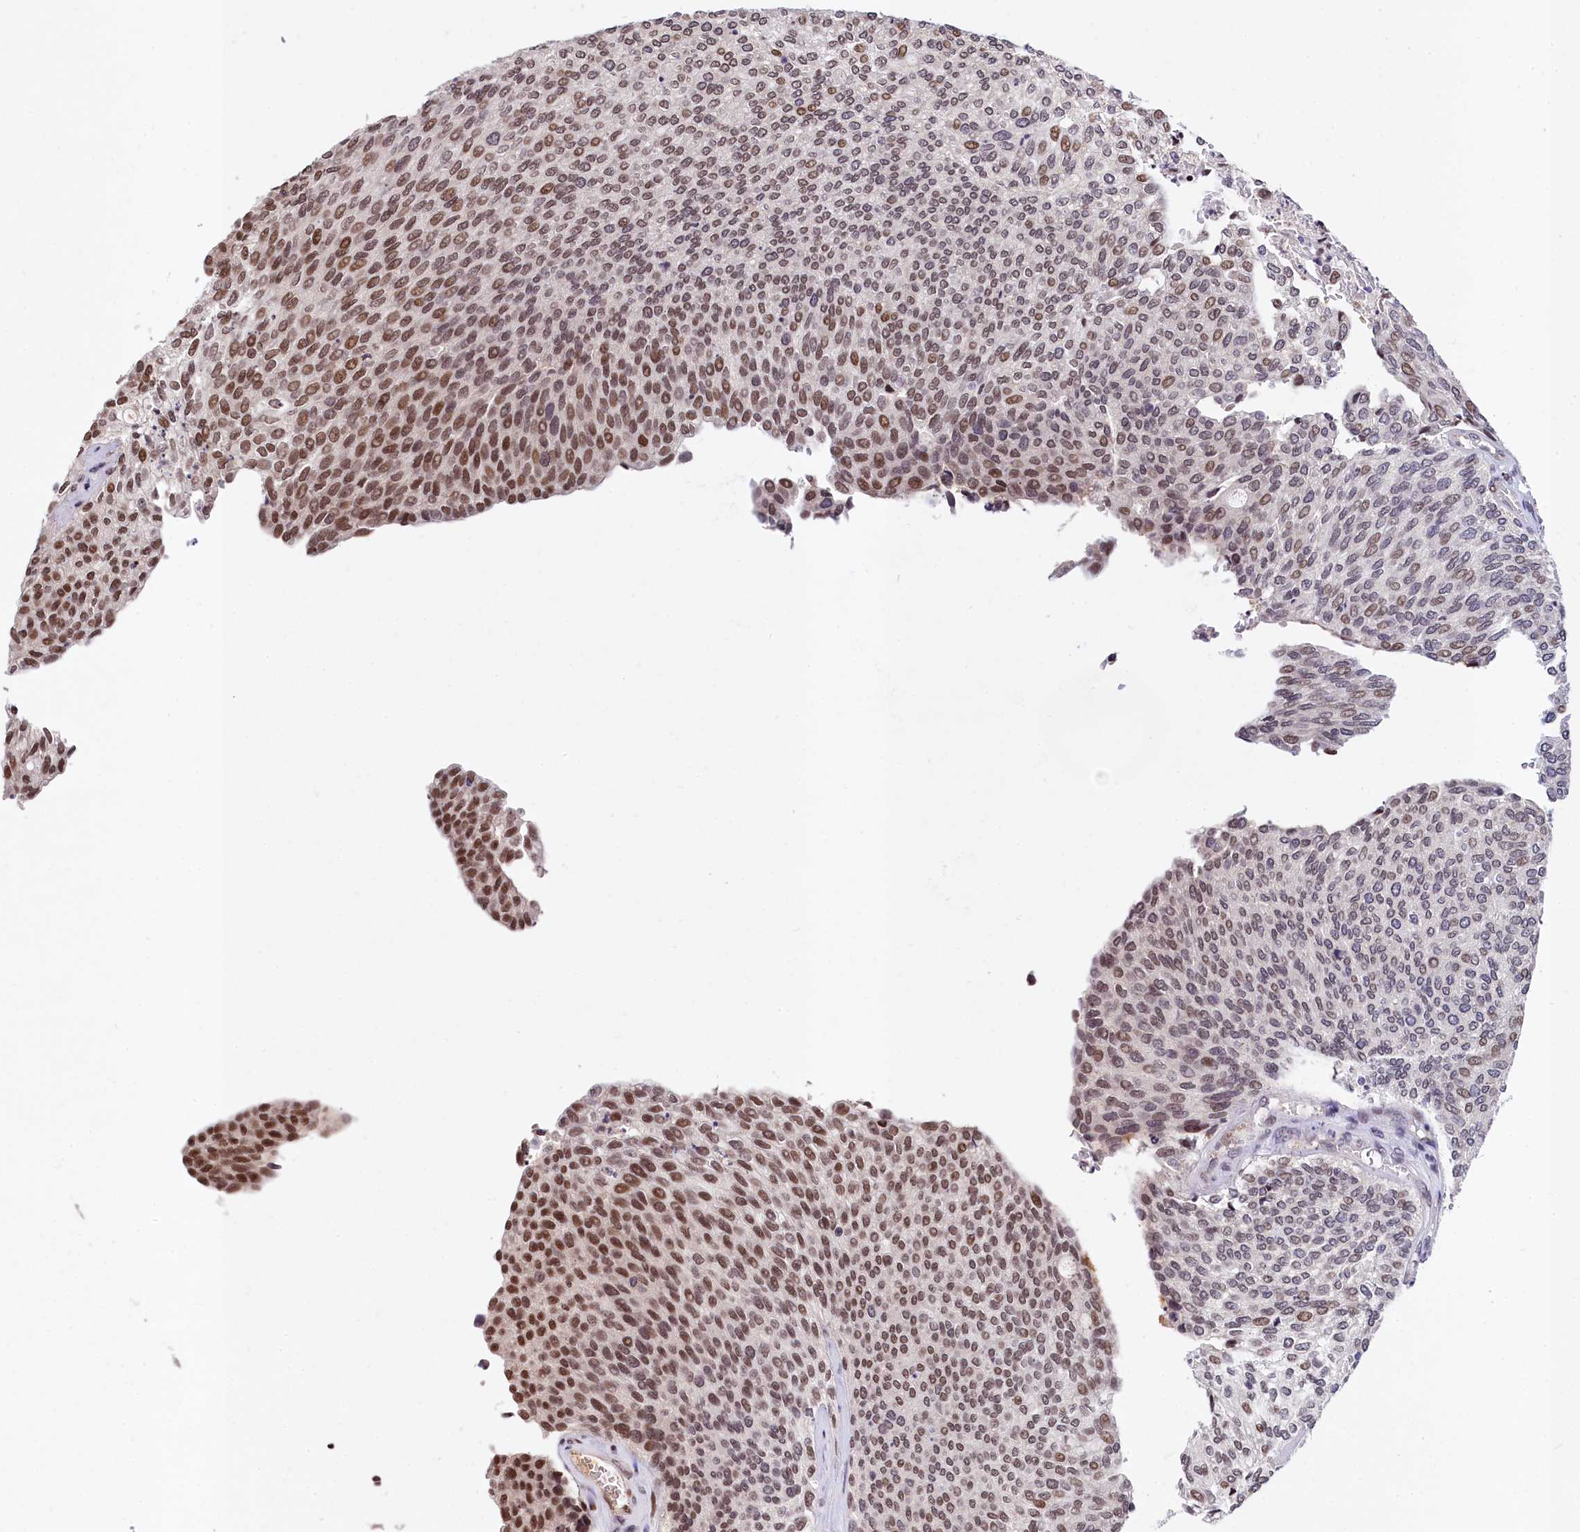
{"staining": {"intensity": "moderate", "quantity": "25%-75%", "location": "nuclear"}, "tissue": "urothelial cancer", "cell_type": "Tumor cells", "image_type": "cancer", "snomed": [{"axis": "morphology", "description": "Urothelial carcinoma, Low grade"}, {"axis": "topography", "description": "Urinary bladder"}], "caption": "Human low-grade urothelial carcinoma stained with a protein marker shows moderate staining in tumor cells.", "gene": "FAM217B", "patient": {"sex": "female", "age": 79}}